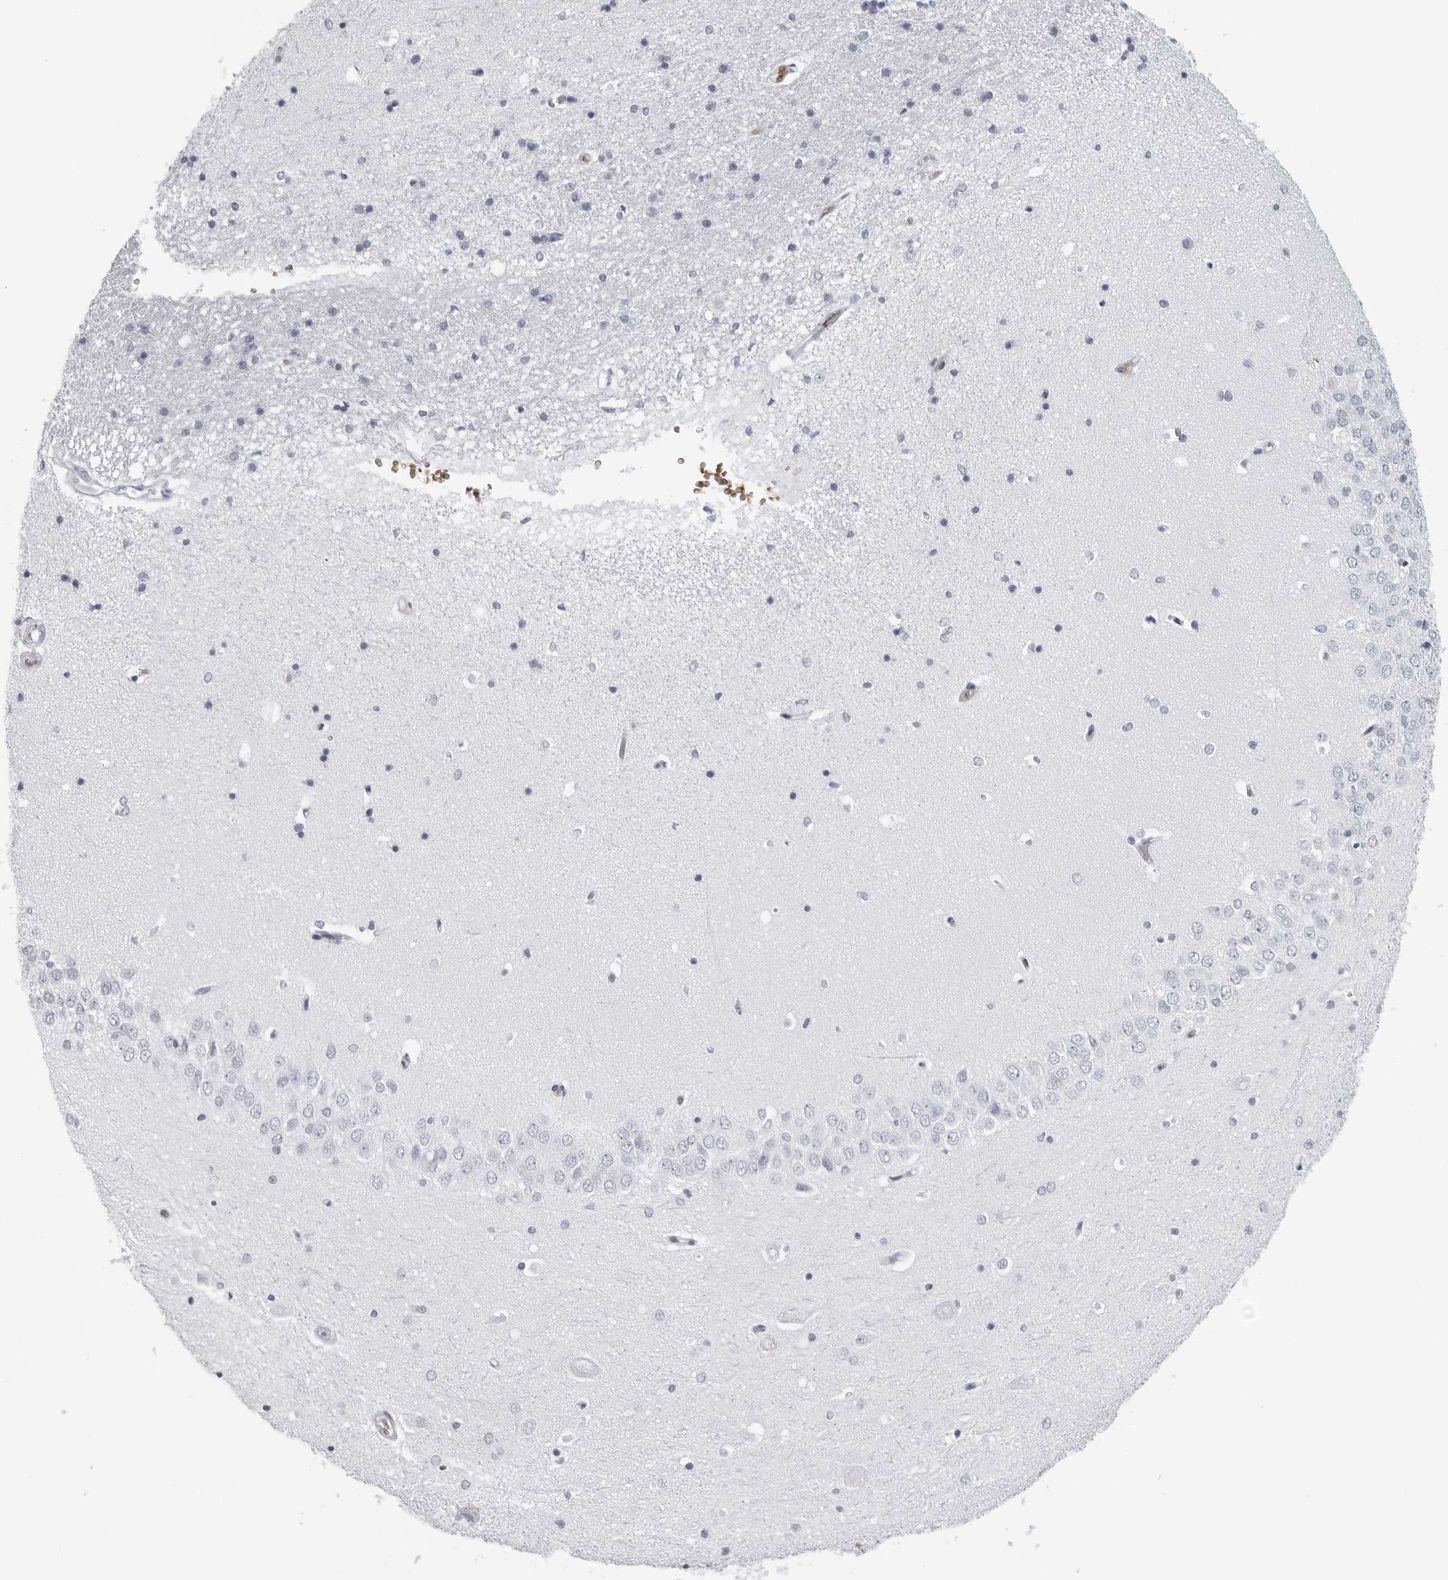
{"staining": {"intensity": "negative", "quantity": "none", "location": "none"}, "tissue": "hippocampus", "cell_type": "Glial cells", "image_type": "normal", "snomed": [{"axis": "morphology", "description": "Normal tissue, NOS"}, {"axis": "topography", "description": "Hippocampus"}], "caption": "A high-resolution photomicrograph shows immunohistochemistry (IHC) staining of normal hippocampus, which displays no significant staining in glial cells.", "gene": "EPB41", "patient": {"sex": "male", "age": 45}}